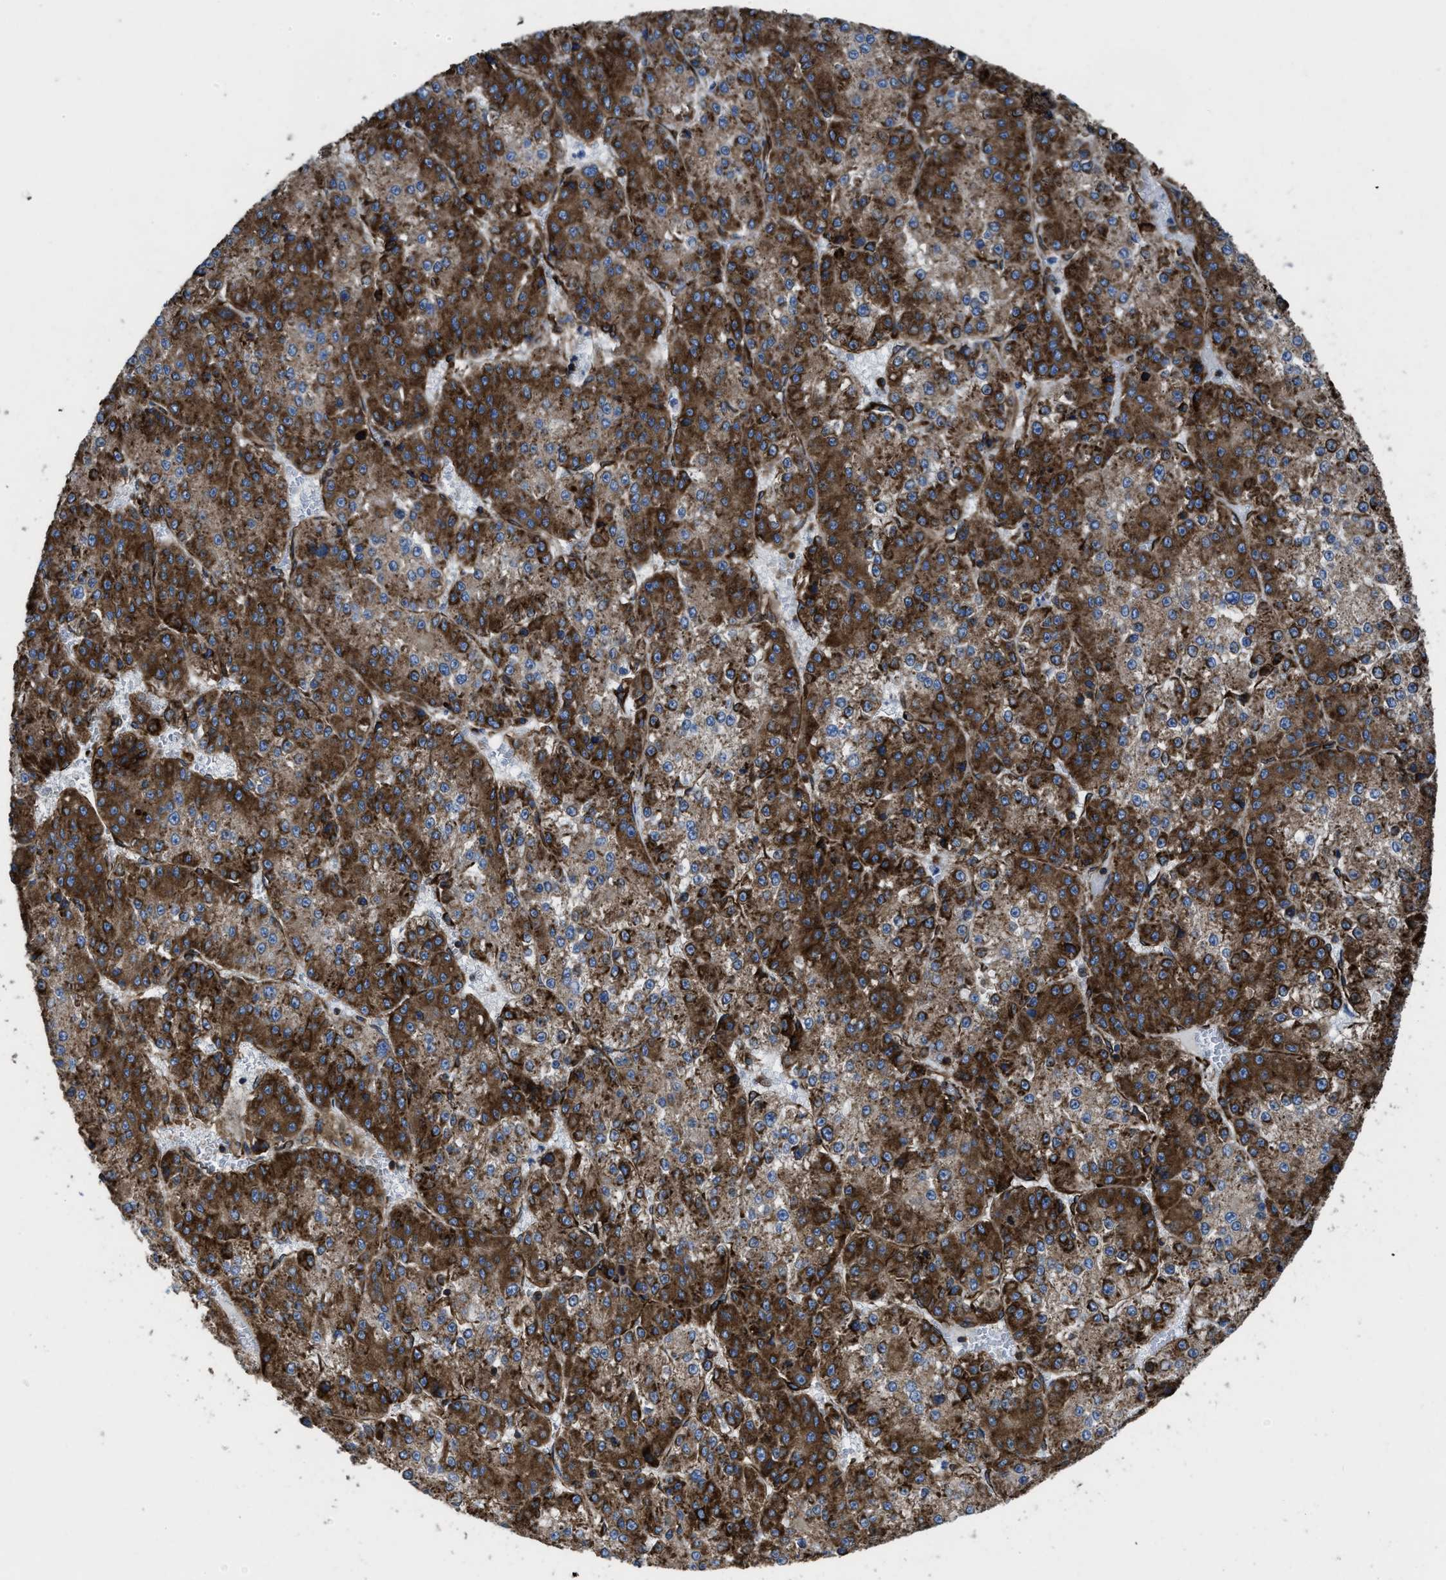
{"staining": {"intensity": "strong", "quantity": ">75%", "location": "cytoplasmic/membranous"}, "tissue": "liver cancer", "cell_type": "Tumor cells", "image_type": "cancer", "snomed": [{"axis": "morphology", "description": "Carcinoma, Hepatocellular, NOS"}, {"axis": "topography", "description": "Liver"}], "caption": "A brown stain shows strong cytoplasmic/membranous staining of a protein in human liver hepatocellular carcinoma tumor cells.", "gene": "CAPRIN1", "patient": {"sex": "female", "age": 73}}